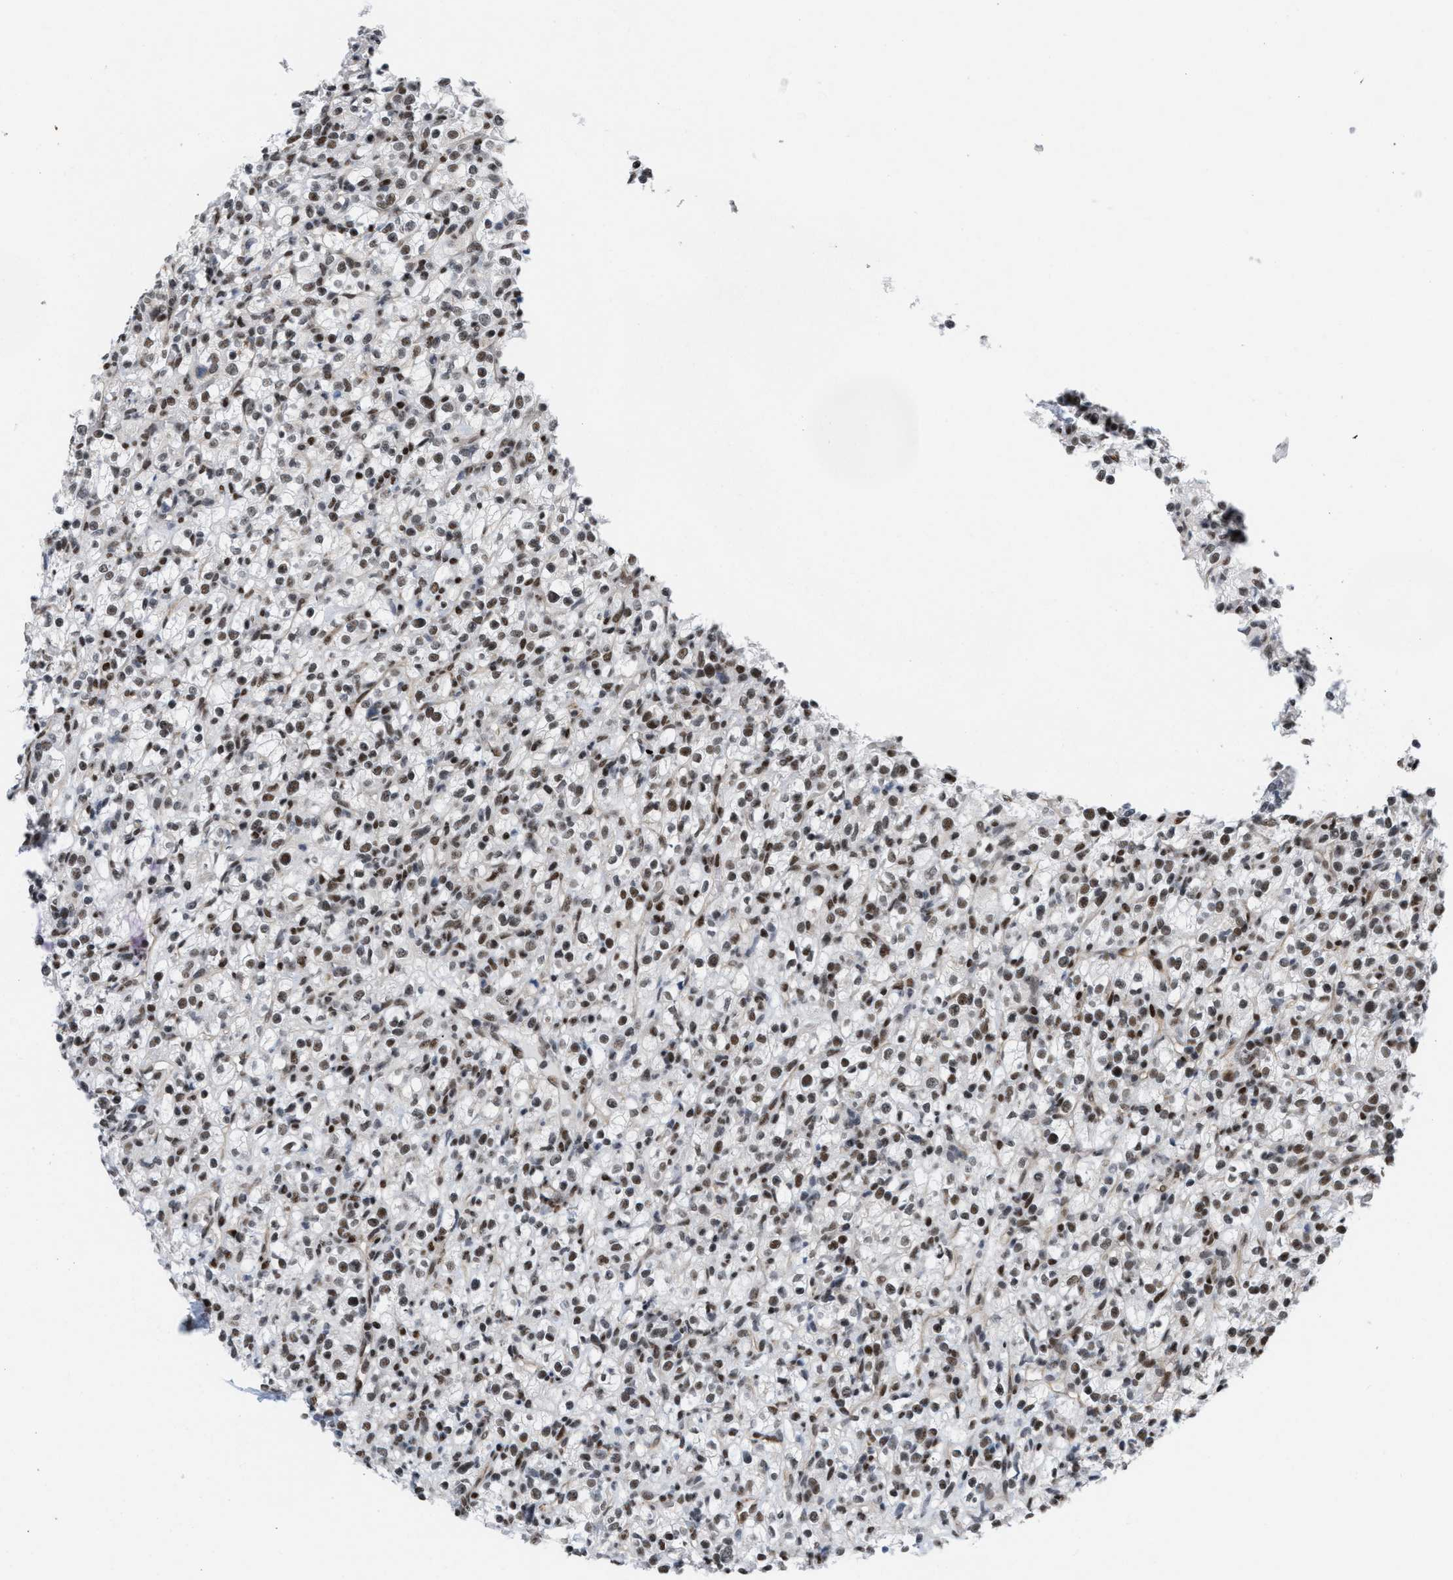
{"staining": {"intensity": "moderate", "quantity": ">75%", "location": "nuclear"}, "tissue": "renal cancer", "cell_type": "Tumor cells", "image_type": "cancer", "snomed": [{"axis": "morphology", "description": "Normal tissue, NOS"}, {"axis": "morphology", "description": "Adenocarcinoma, NOS"}, {"axis": "topography", "description": "Kidney"}], "caption": "Protein analysis of adenocarcinoma (renal) tissue exhibits moderate nuclear staining in about >75% of tumor cells.", "gene": "MIER1", "patient": {"sex": "female", "age": 72}}